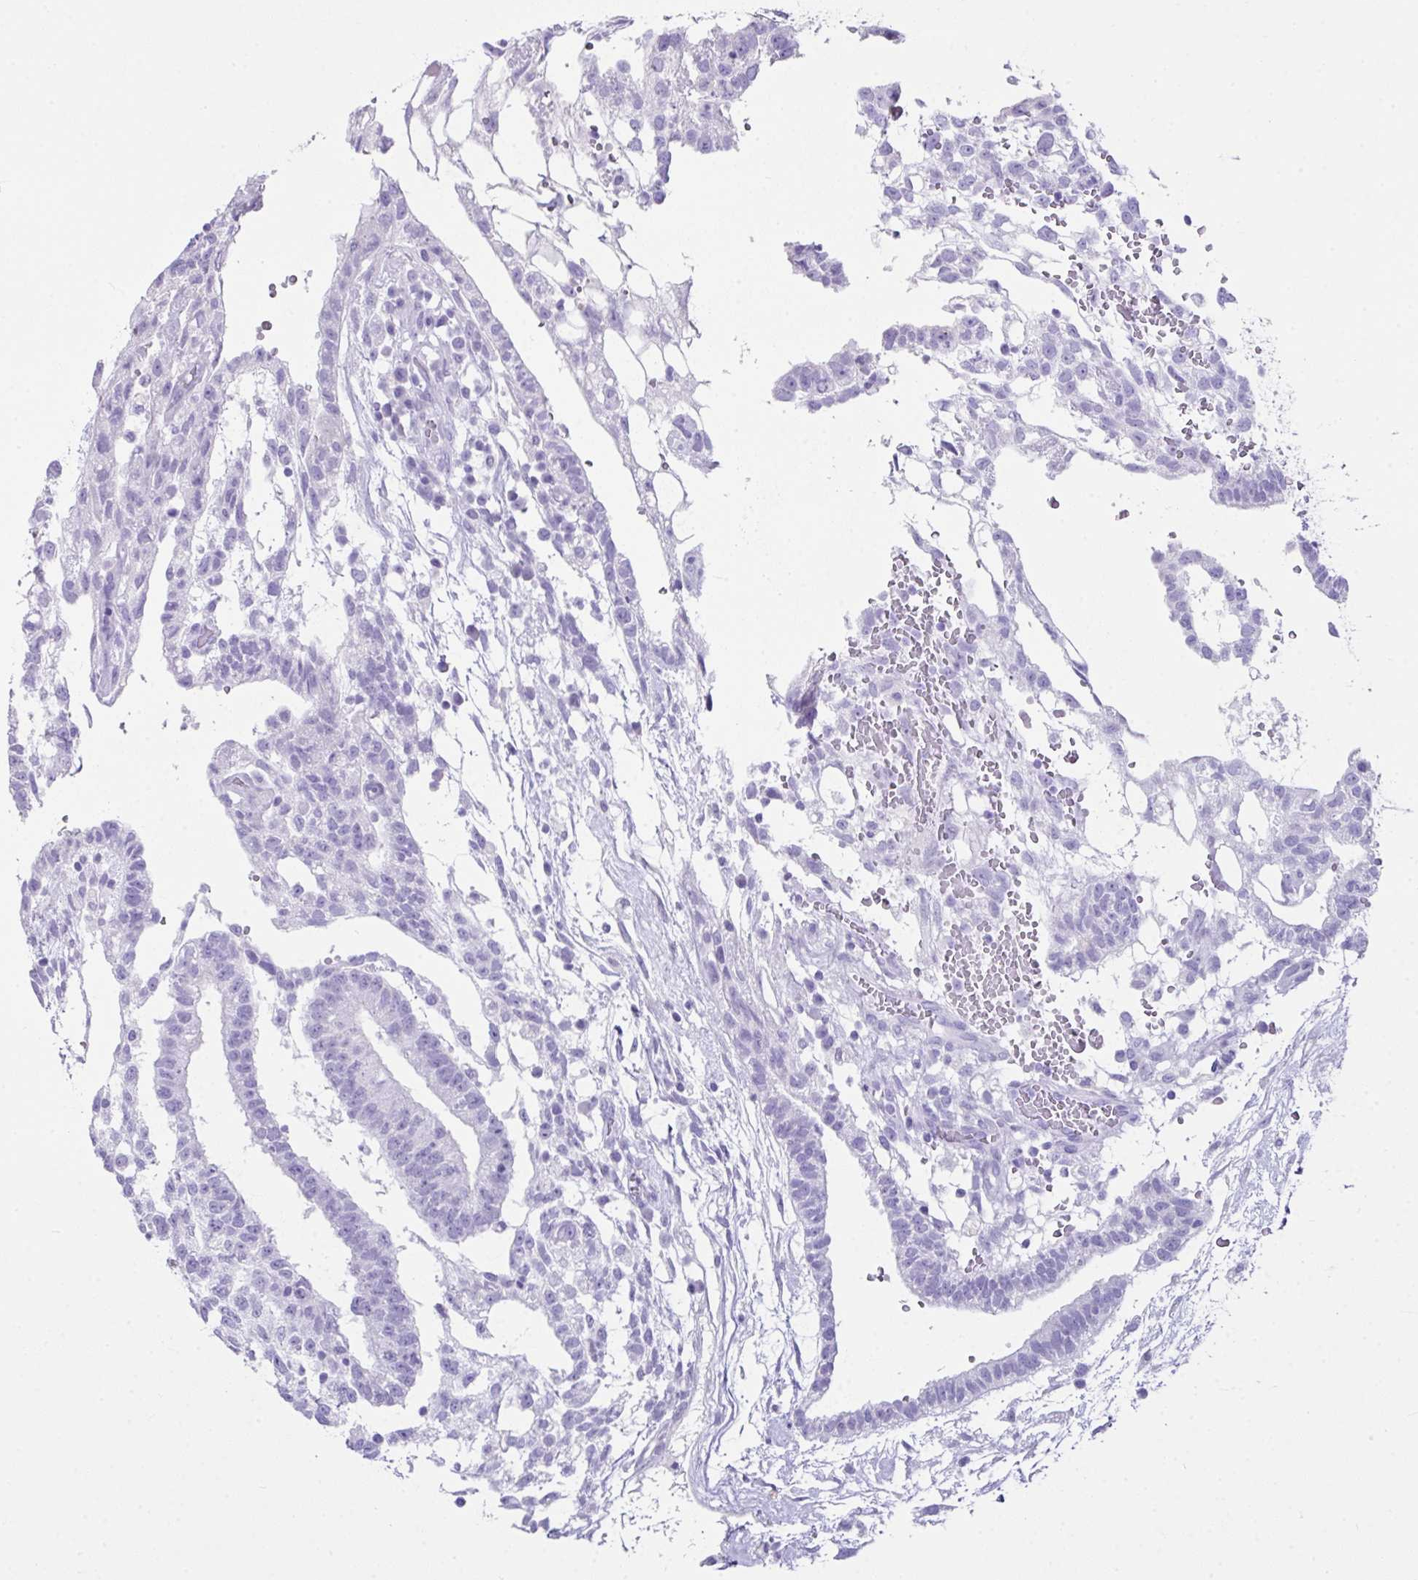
{"staining": {"intensity": "negative", "quantity": "none", "location": "none"}, "tissue": "testis cancer", "cell_type": "Tumor cells", "image_type": "cancer", "snomed": [{"axis": "morphology", "description": "Carcinoma, Embryonal, NOS"}, {"axis": "topography", "description": "Testis"}], "caption": "Tumor cells show no significant protein positivity in testis embryonal carcinoma.", "gene": "LGALS4", "patient": {"sex": "male", "age": 32}}